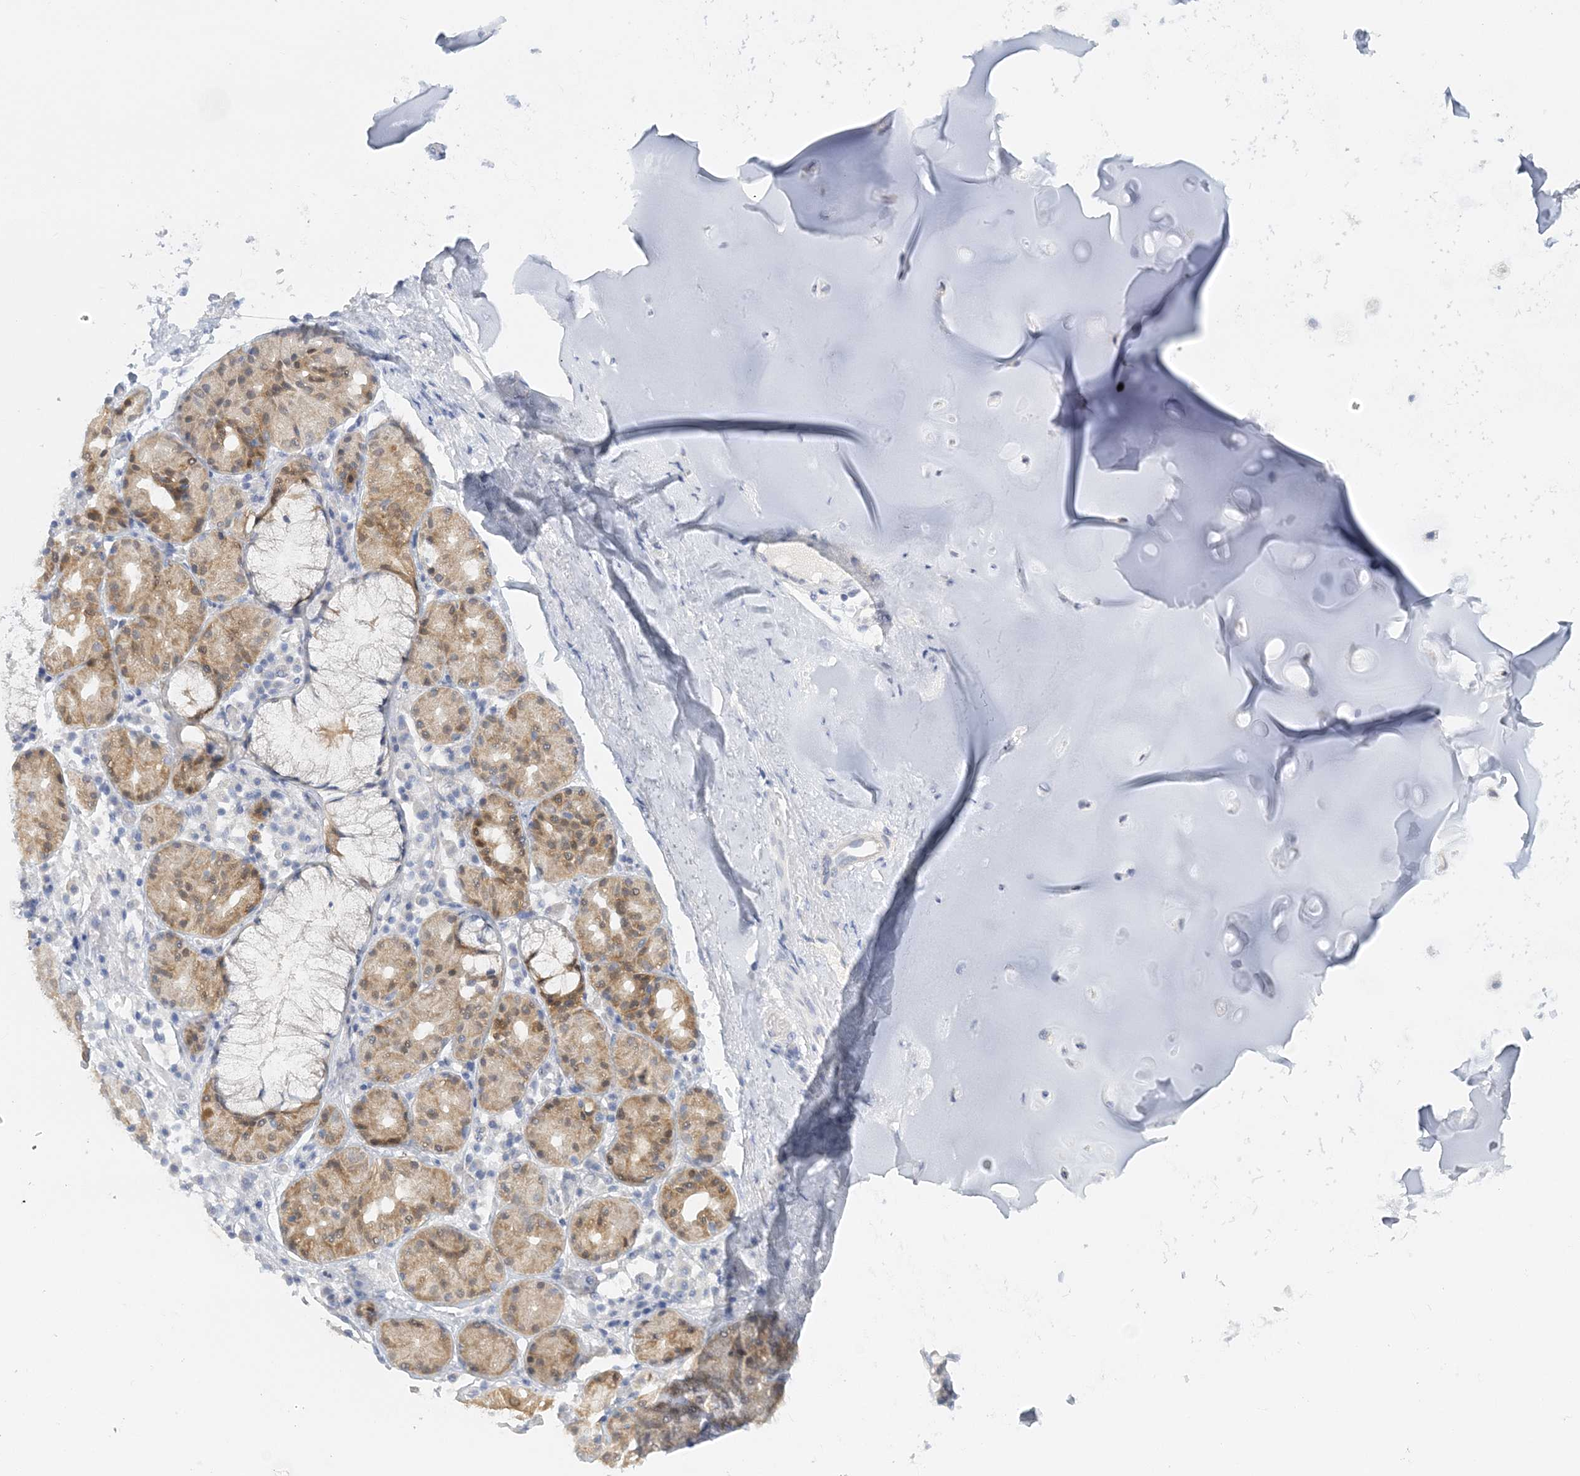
{"staining": {"intensity": "negative", "quantity": "none", "location": "none"}, "tissue": "adipose tissue", "cell_type": "Adipocytes", "image_type": "normal", "snomed": [{"axis": "morphology", "description": "Normal tissue, NOS"}, {"axis": "morphology", "description": "Basal cell carcinoma"}, {"axis": "topography", "description": "Cartilage tissue"}, {"axis": "topography", "description": "Nasopharynx"}, {"axis": "topography", "description": "Oral tissue"}], "caption": "Normal adipose tissue was stained to show a protein in brown. There is no significant positivity in adipocytes. Brightfield microscopy of immunohistochemistry (IHC) stained with DAB (3,3'-diaminobenzidine) (brown) and hematoxylin (blue), captured at high magnification.", "gene": "ENSG00000288637", "patient": {"sex": "female", "age": 77}}